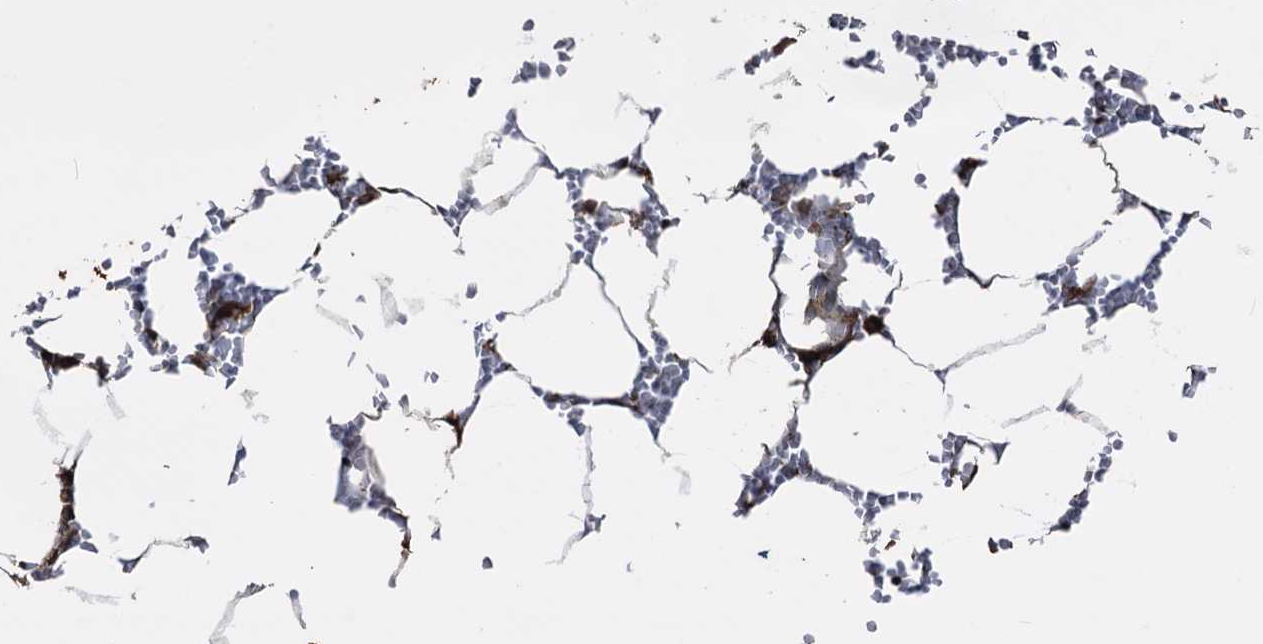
{"staining": {"intensity": "moderate", "quantity": ">75%", "location": "cytoplasmic/membranous"}, "tissue": "bone marrow", "cell_type": "Hematopoietic cells", "image_type": "normal", "snomed": [{"axis": "morphology", "description": "Normal tissue, NOS"}, {"axis": "topography", "description": "Bone marrow"}], "caption": "Brown immunohistochemical staining in unremarkable human bone marrow exhibits moderate cytoplasmic/membranous positivity in approximately >75% of hematopoietic cells. (Brightfield microscopy of DAB IHC at high magnification).", "gene": "PEX5", "patient": {"sex": "male", "age": 70}}